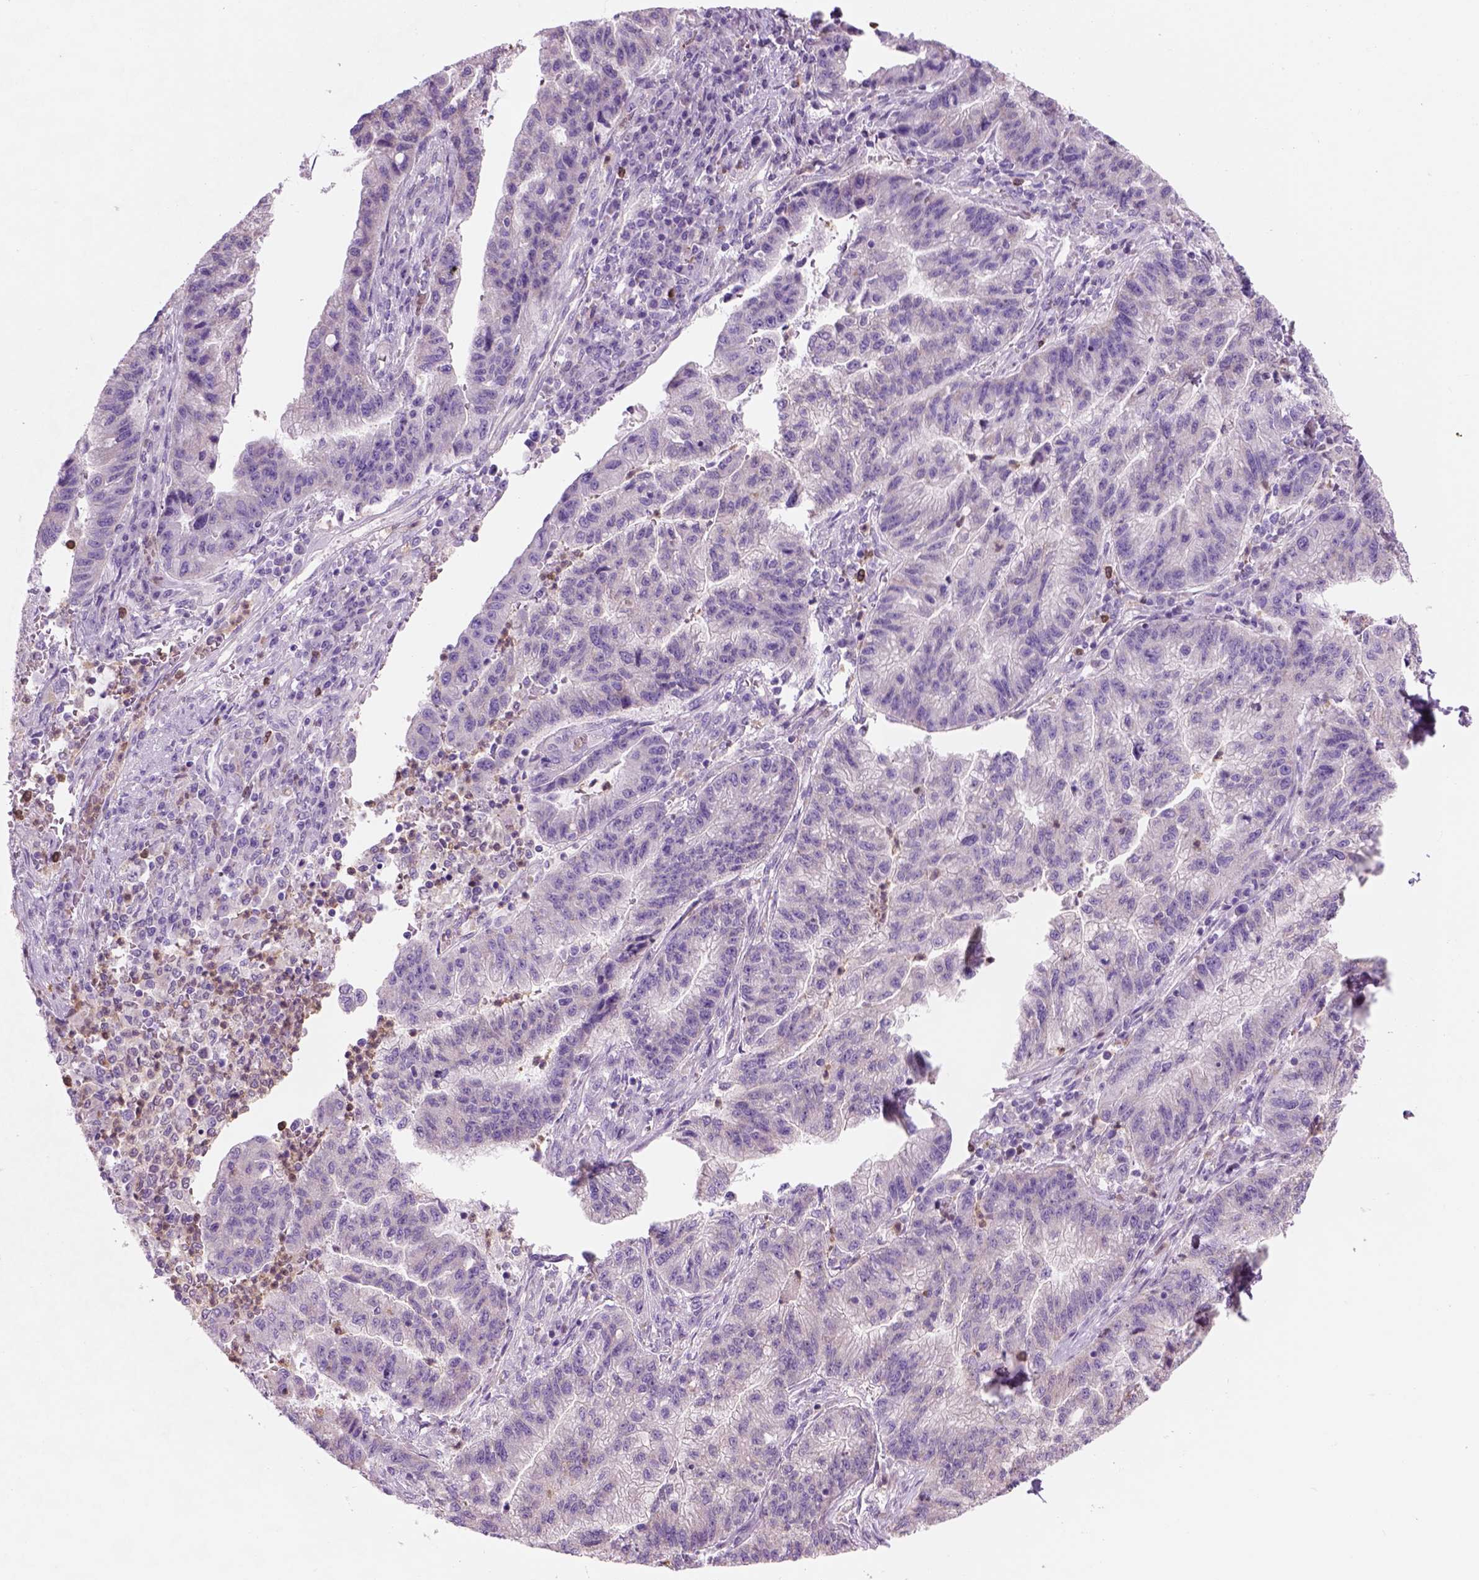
{"staining": {"intensity": "negative", "quantity": "none", "location": "none"}, "tissue": "stomach cancer", "cell_type": "Tumor cells", "image_type": "cancer", "snomed": [{"axis": "morphology", "description": "Adenocarcinoma, NOS"}, {"axis": "topography", "description": "Stomach"}], "caption": "IHC of human stomach adenocarcinoma exhibits no positivity in tumor cells. The staining was performed using DAB (3,3'-diaminobenzidine) to visualize the protein expression in brown, while the nuclei were stained in blue with hematoxylin (Magnification: 20x).", "gene": "CD84", "patient": {"sex": "male", "age": 83}}